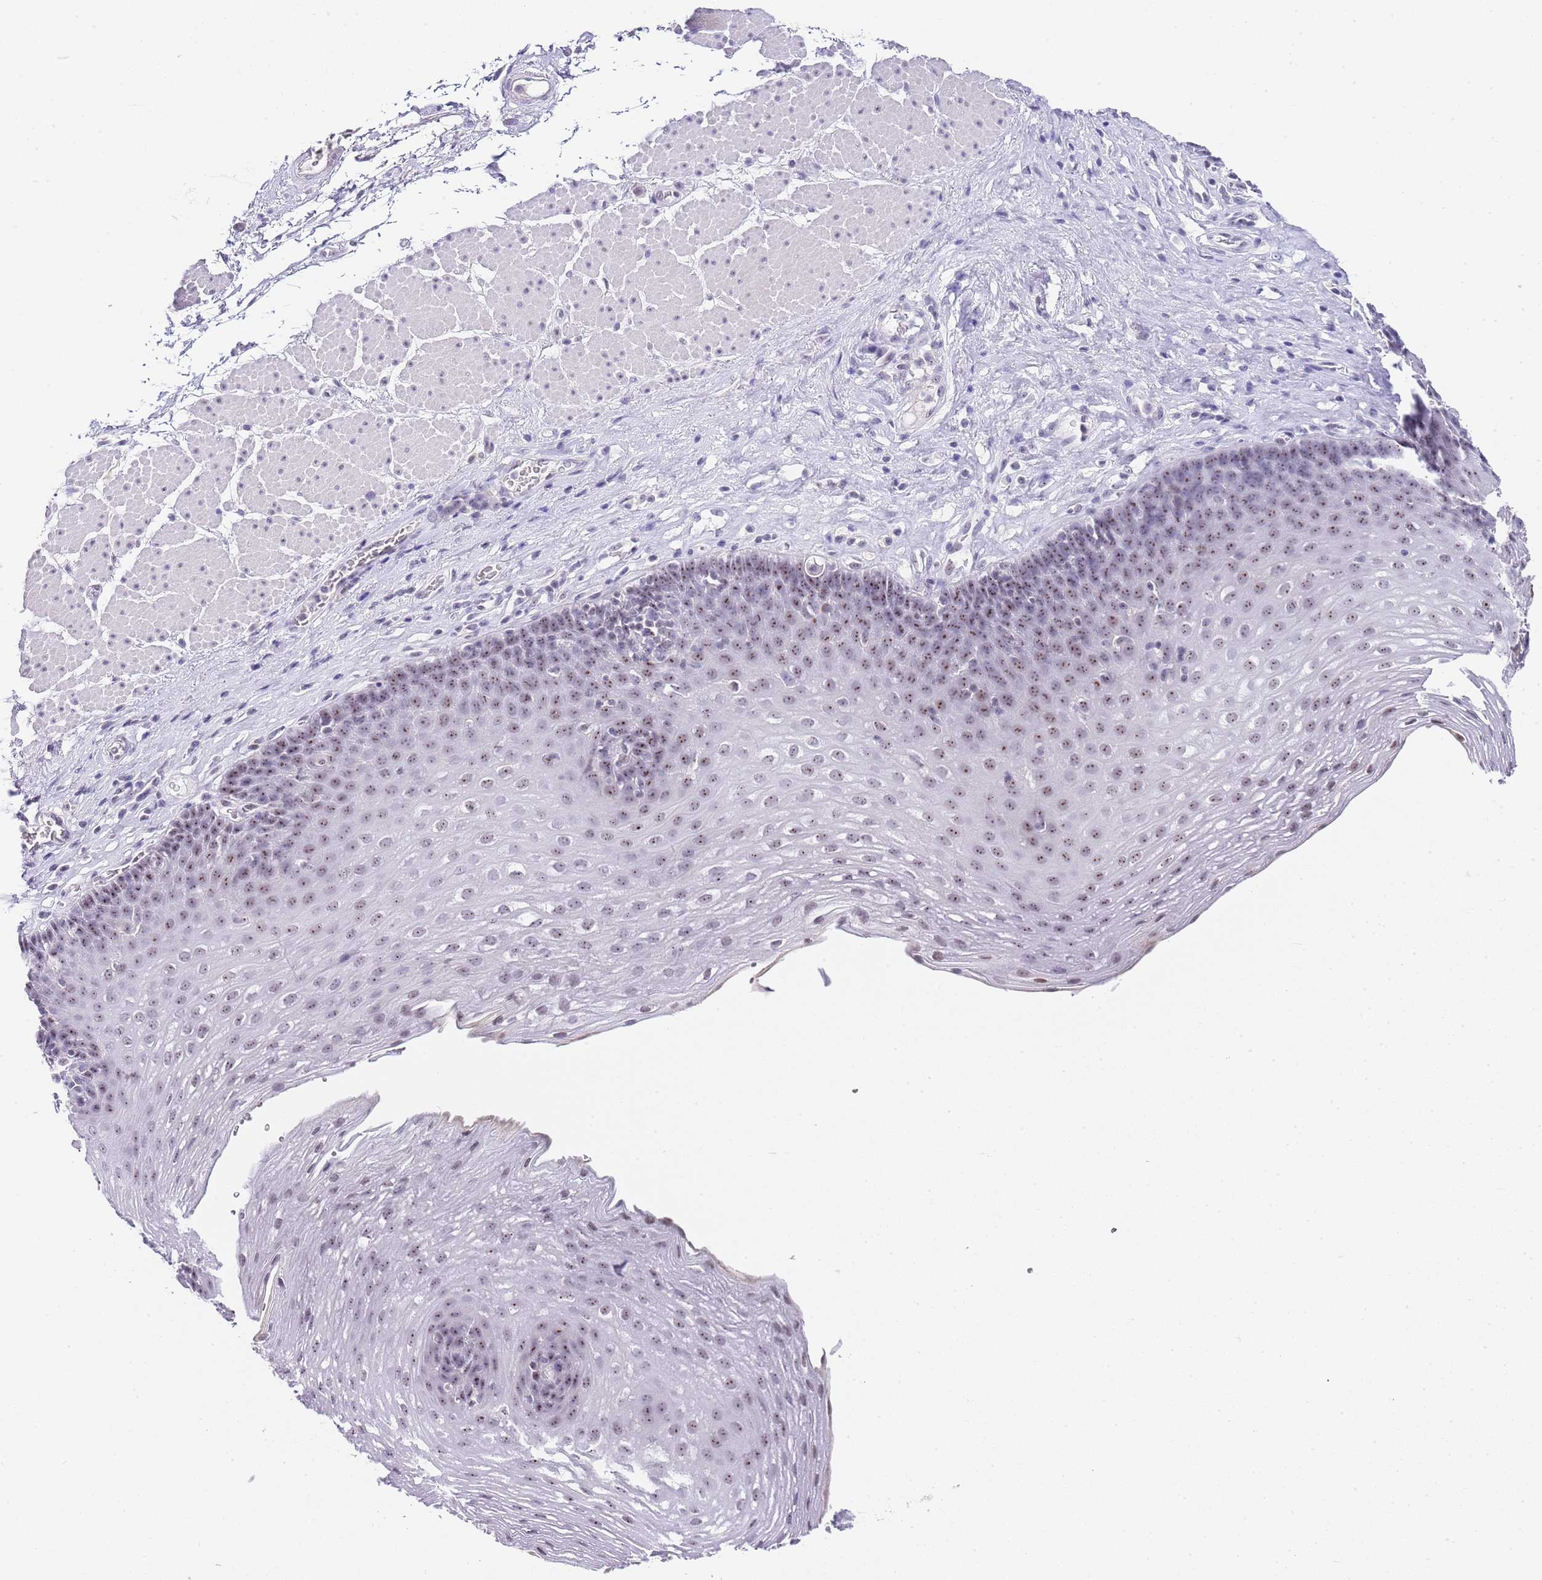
{"staining": {"intensity": "moderate", "quantity": "25%-75%", "location": "nuclear"}, "tissue": "esophagus", "cell_type": "Squamous epithelial cells", "image_type": "normal", "snomed": [{"axis": "morphology", "description": "Normal tissue, NOS"}, {"axis": "topography", "description": "Esophagus"}], "caption": "Moderate nuclear protein staining is seen in about 25%-75% of squamous epithelial cells in esophagus.", "gene": "NOP56", "patient": {"sex": "female", "age": 66}}